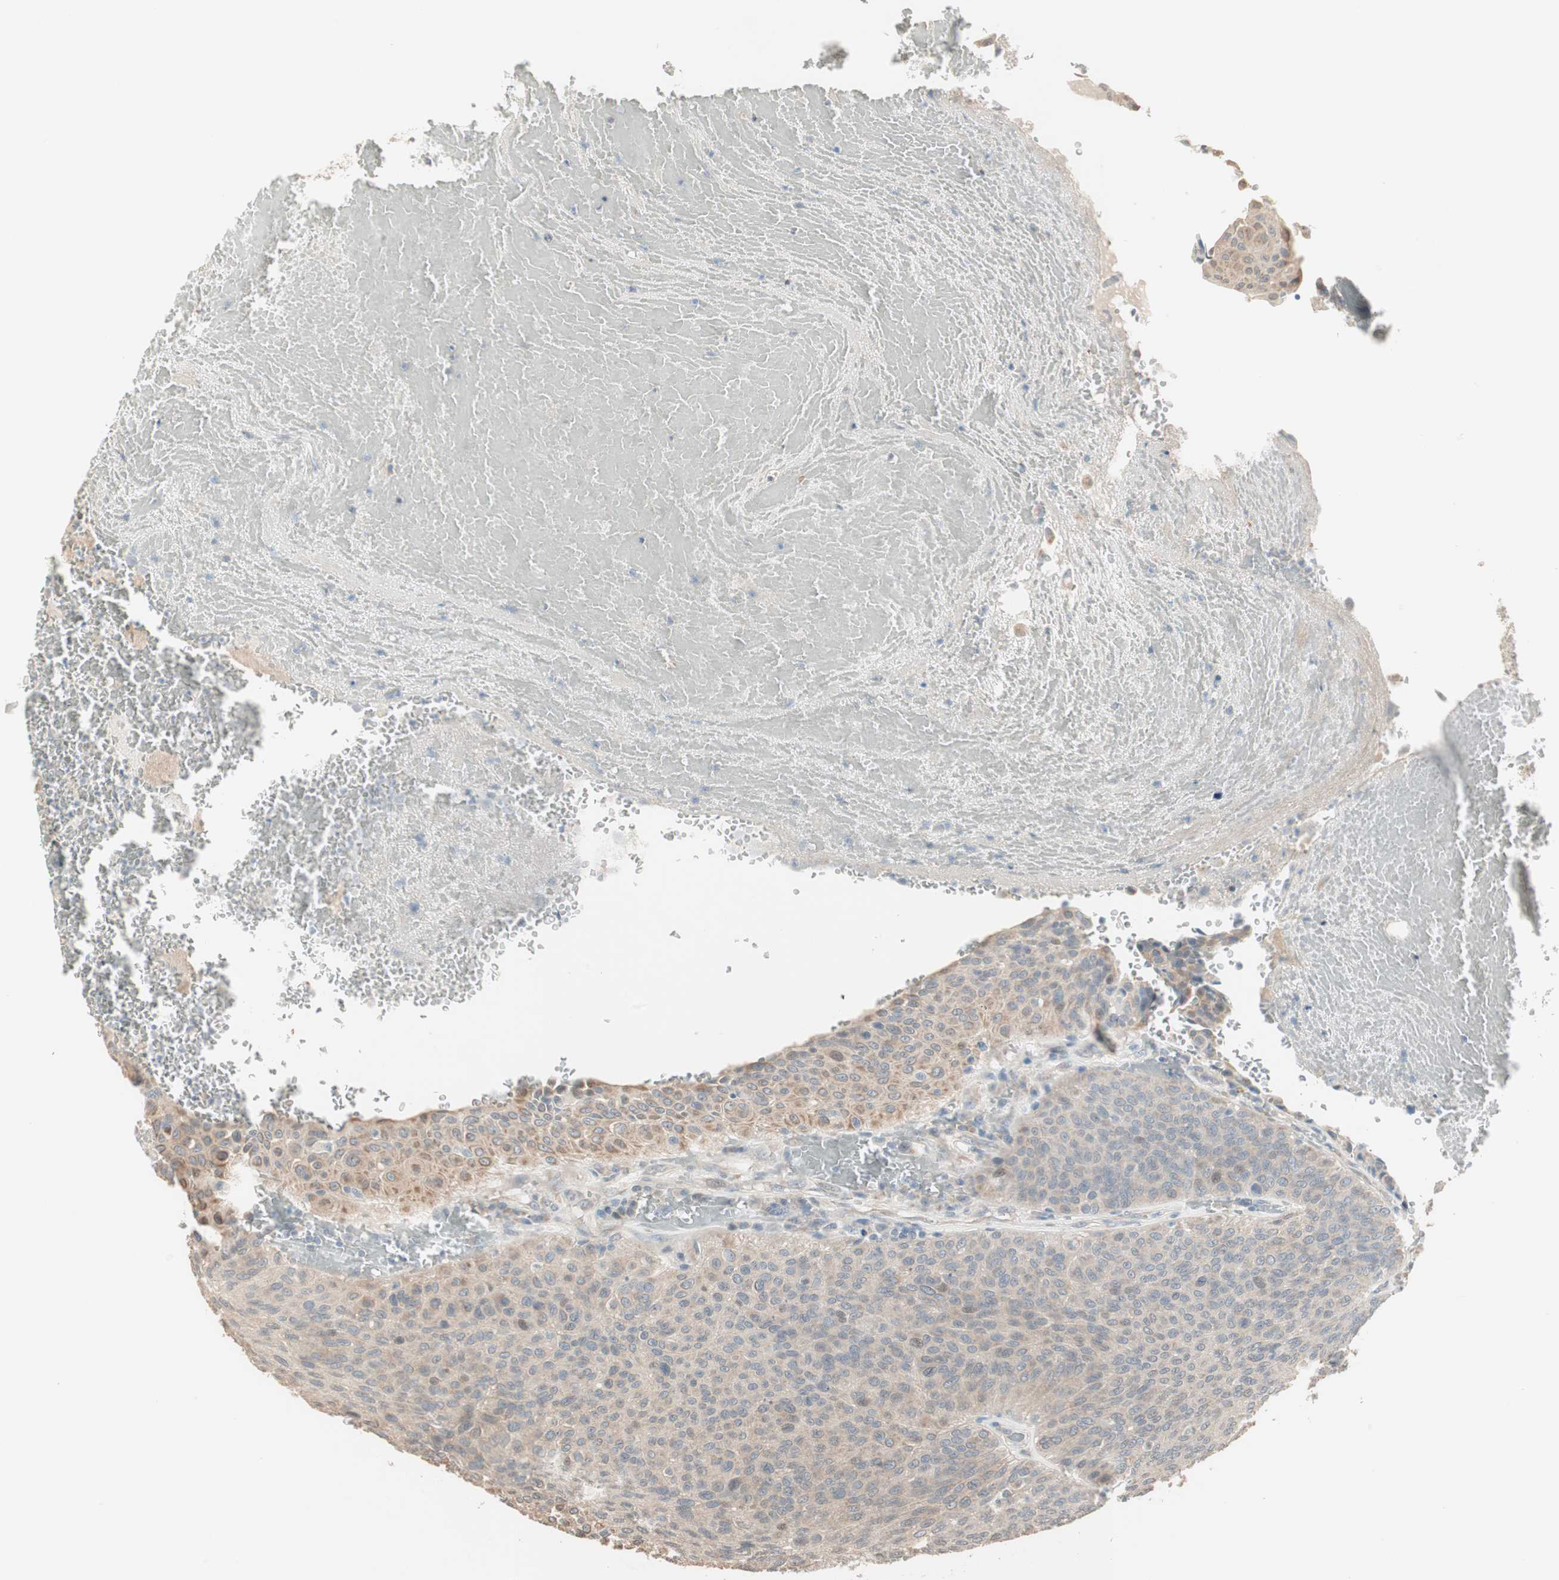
{"staining": {"intensity": "moderate", "quantity": "<25%", "location": "cytoplasmic/membranous,nuclear"}, "tissue": "urothelial cancer", "cell_type": "Tumor cells", "image_type": "cancer", "snomed": [{"axis": "morphology", "description": "Urothelial carcinoma, High grade"}, {"axis": "topography", "description": "Urinary bladder"}], "caption": "A histopathology image showing moderate cytoplasmic/membranous and nuclear positivity in about <25% of tumor cells in high-grade urothelial carcinoma, as visualized by brown immunohistochemical staining.", "gene": "PDZK1", "patient": {"sex": "male", "age": 66}}